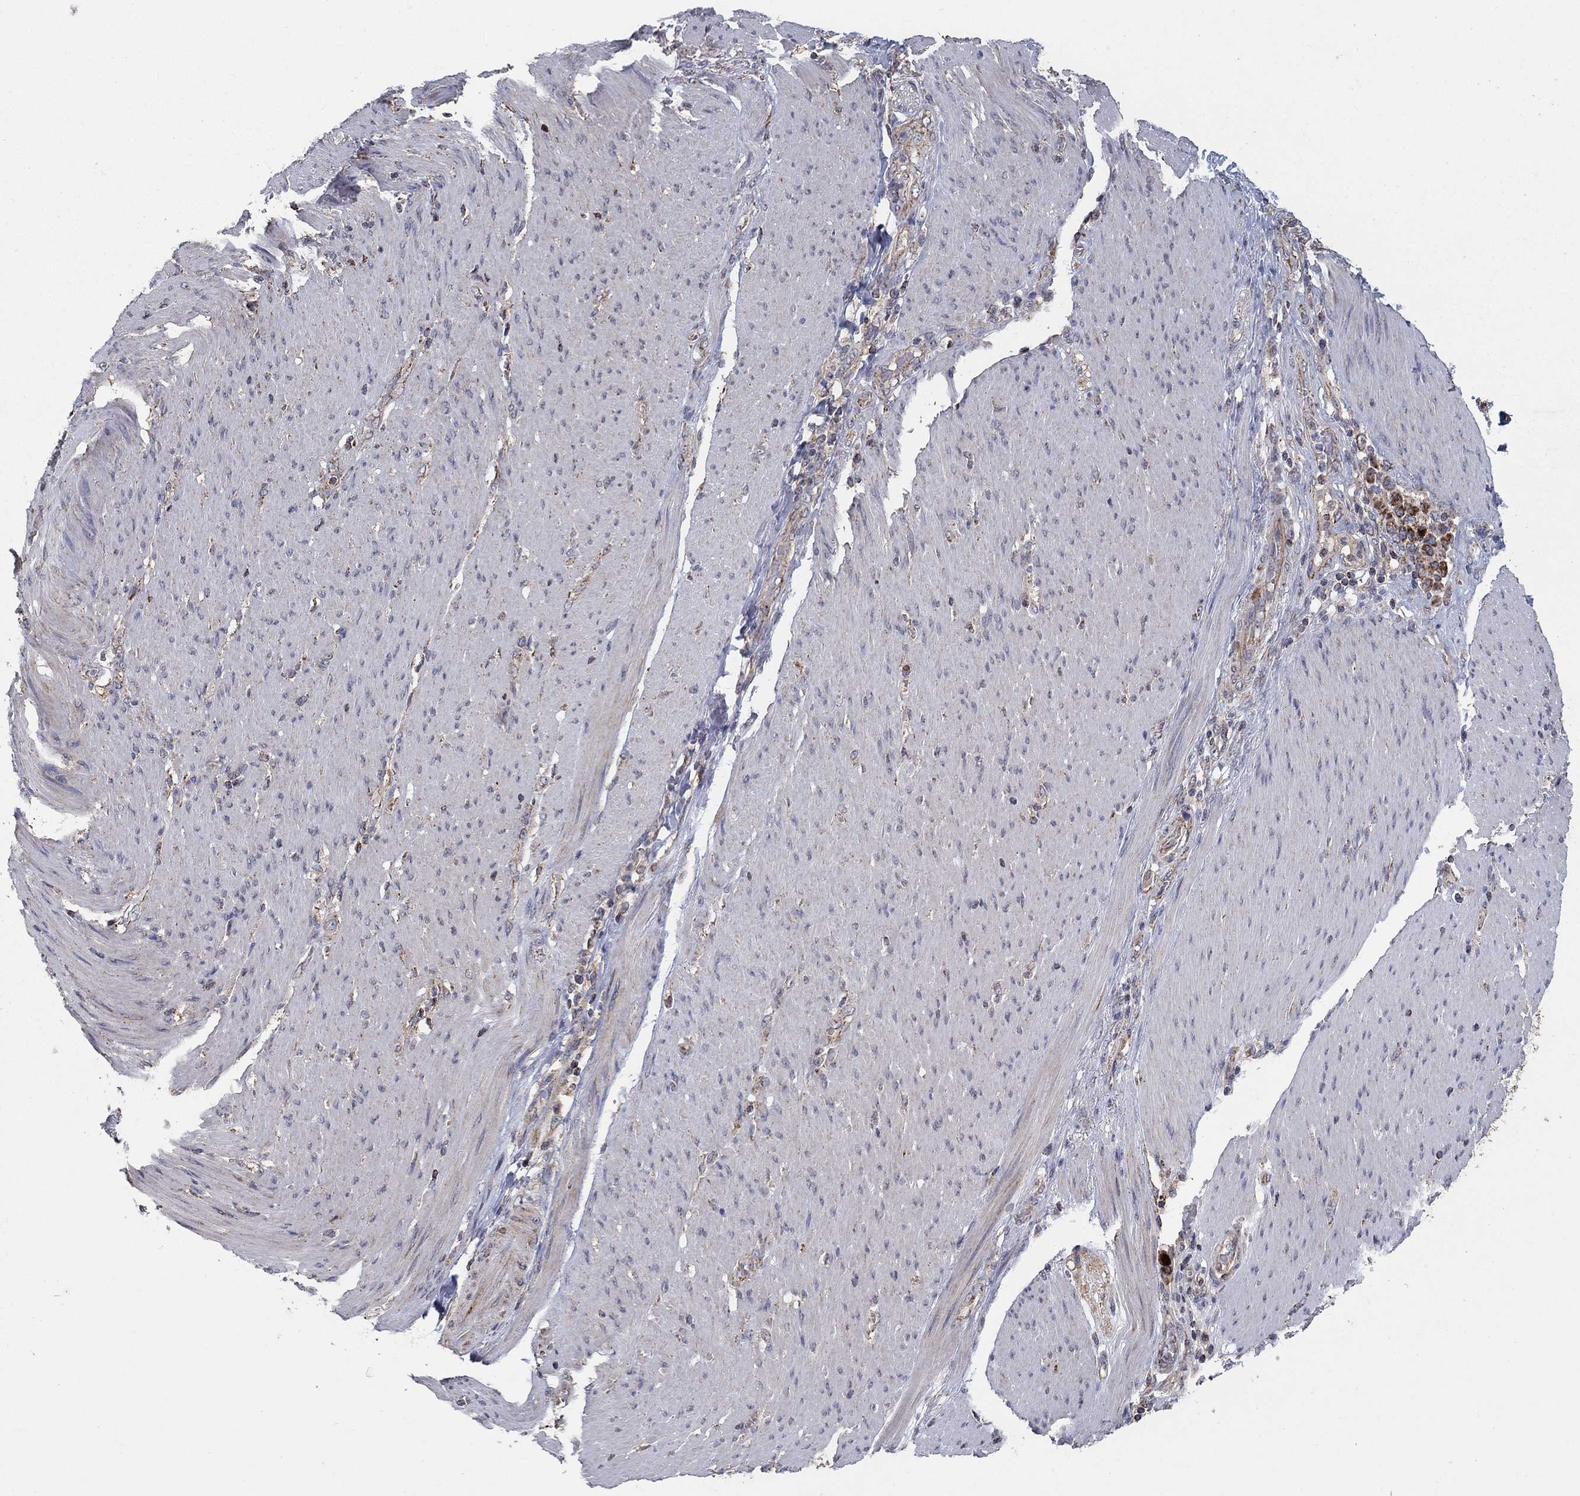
{"staining": {"intensity": "strong", "quantity": ">75%", "location": "cytoplasmic/membranous"}, "tissue": "stomach cancer", "cell_type": "Tumor cells", "image_type": "cancer", "snomed": [{"axis": "morphology", "description": "Adenocarcinoma, NOS"}, {"axis": "topography", "description": "Stomach"}], "caption": "DAB (3,3'-diaminobenzidine) immunohistochemical staining of adenocarcinoma (stomach) demonstrates strong cytoplasmic/membranous protein staining in about >75% of tumor cells.", "gene": "GPSM1", "patient": {"sex": "female", "age": 79}}